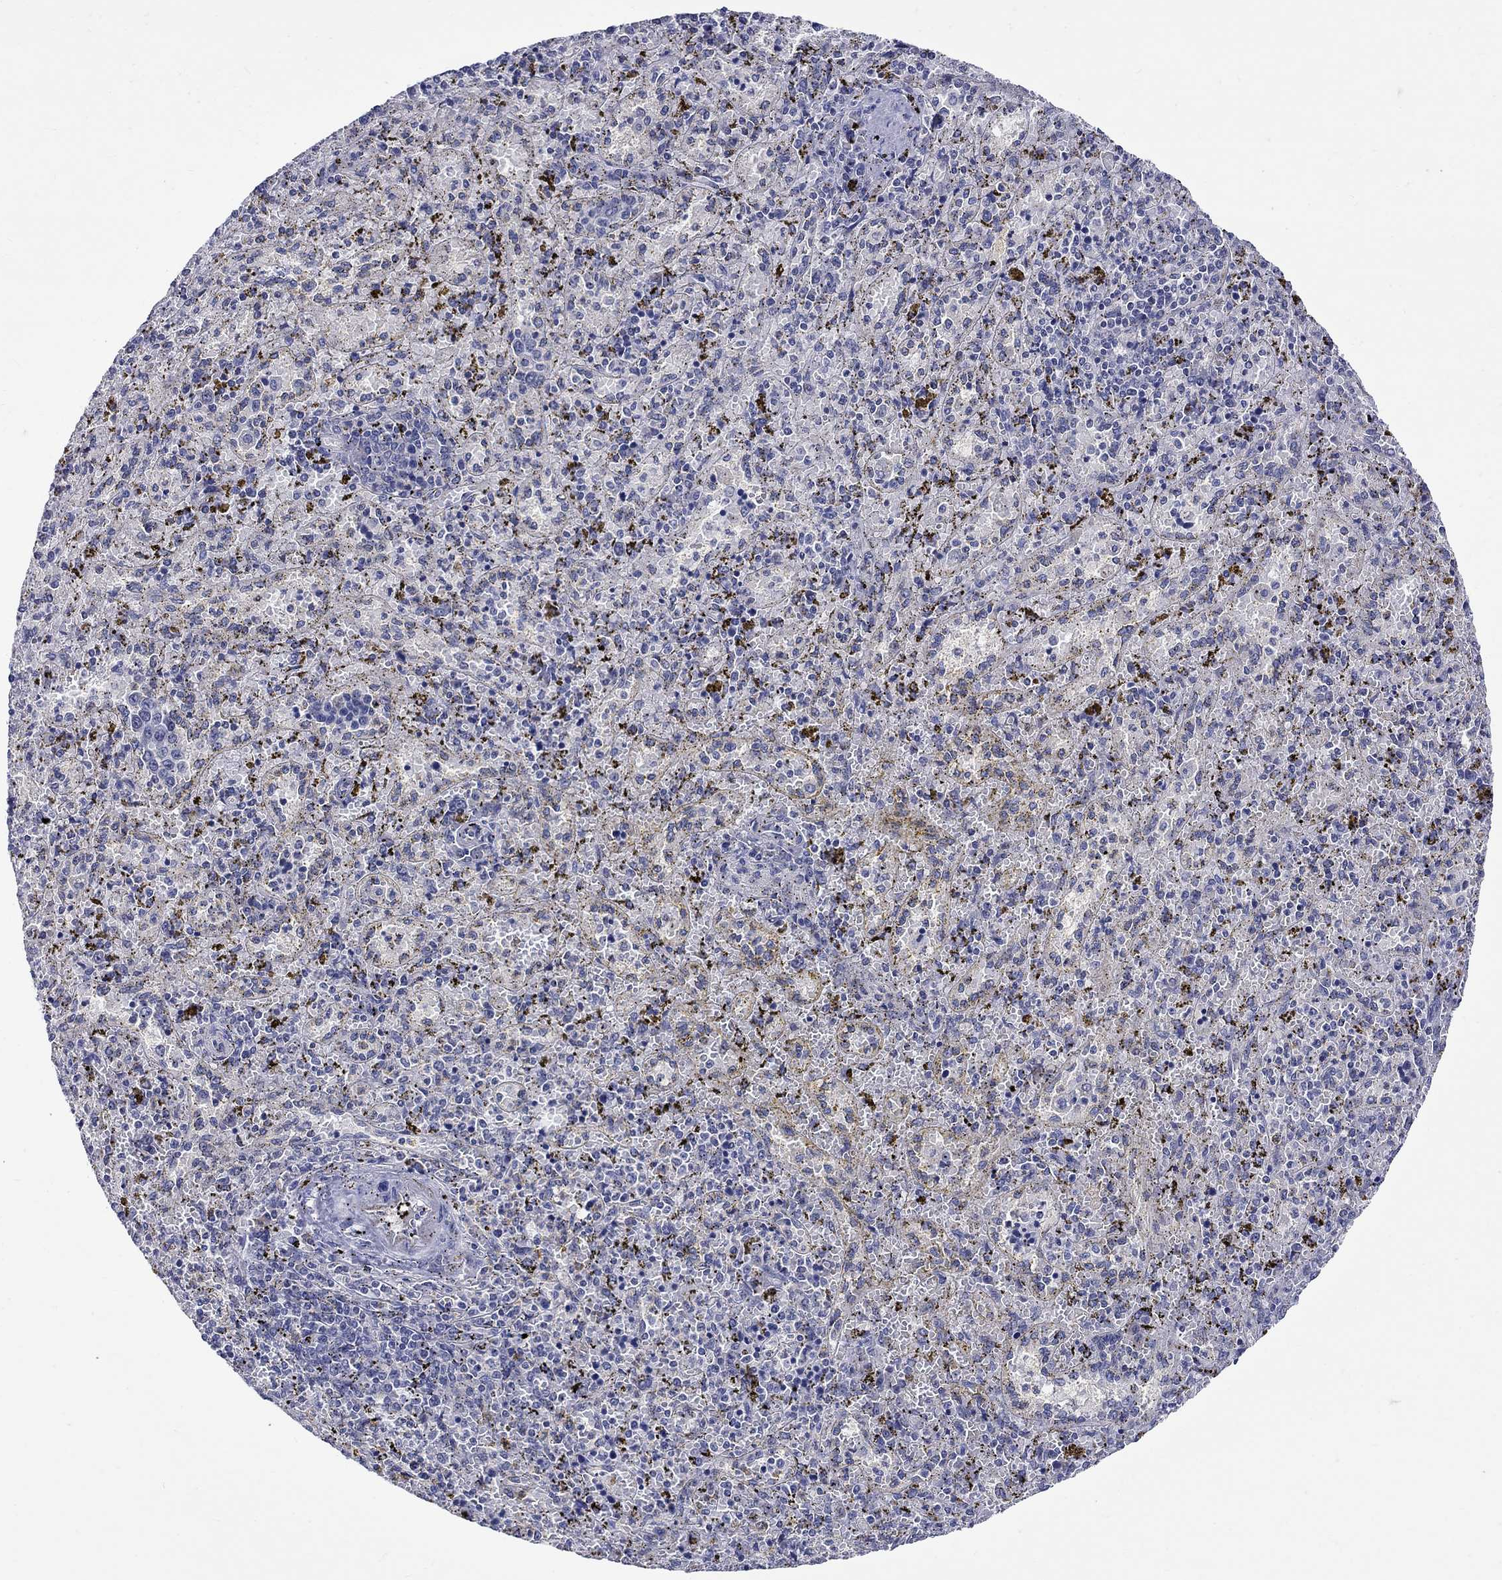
{"staining": {"intensity": "weak", "quantity": "<25%", "location": "cytoplasmic/membranous"}, "tissue": "spleen", "cell_type": "Cells in red pulp", "image_type": "normal", "snomed": [{"axis": "morphology", "description": "Normal tissue, NOS"}, {"axis": "topography", "description": "Spleen"}], "caption": "This is a histopathology image of IHC staining of benign spleen, which shows no expression in cells in red pulp.", "gene": "SLC30A3", "patient": {"sex": "female", "age": 50}}